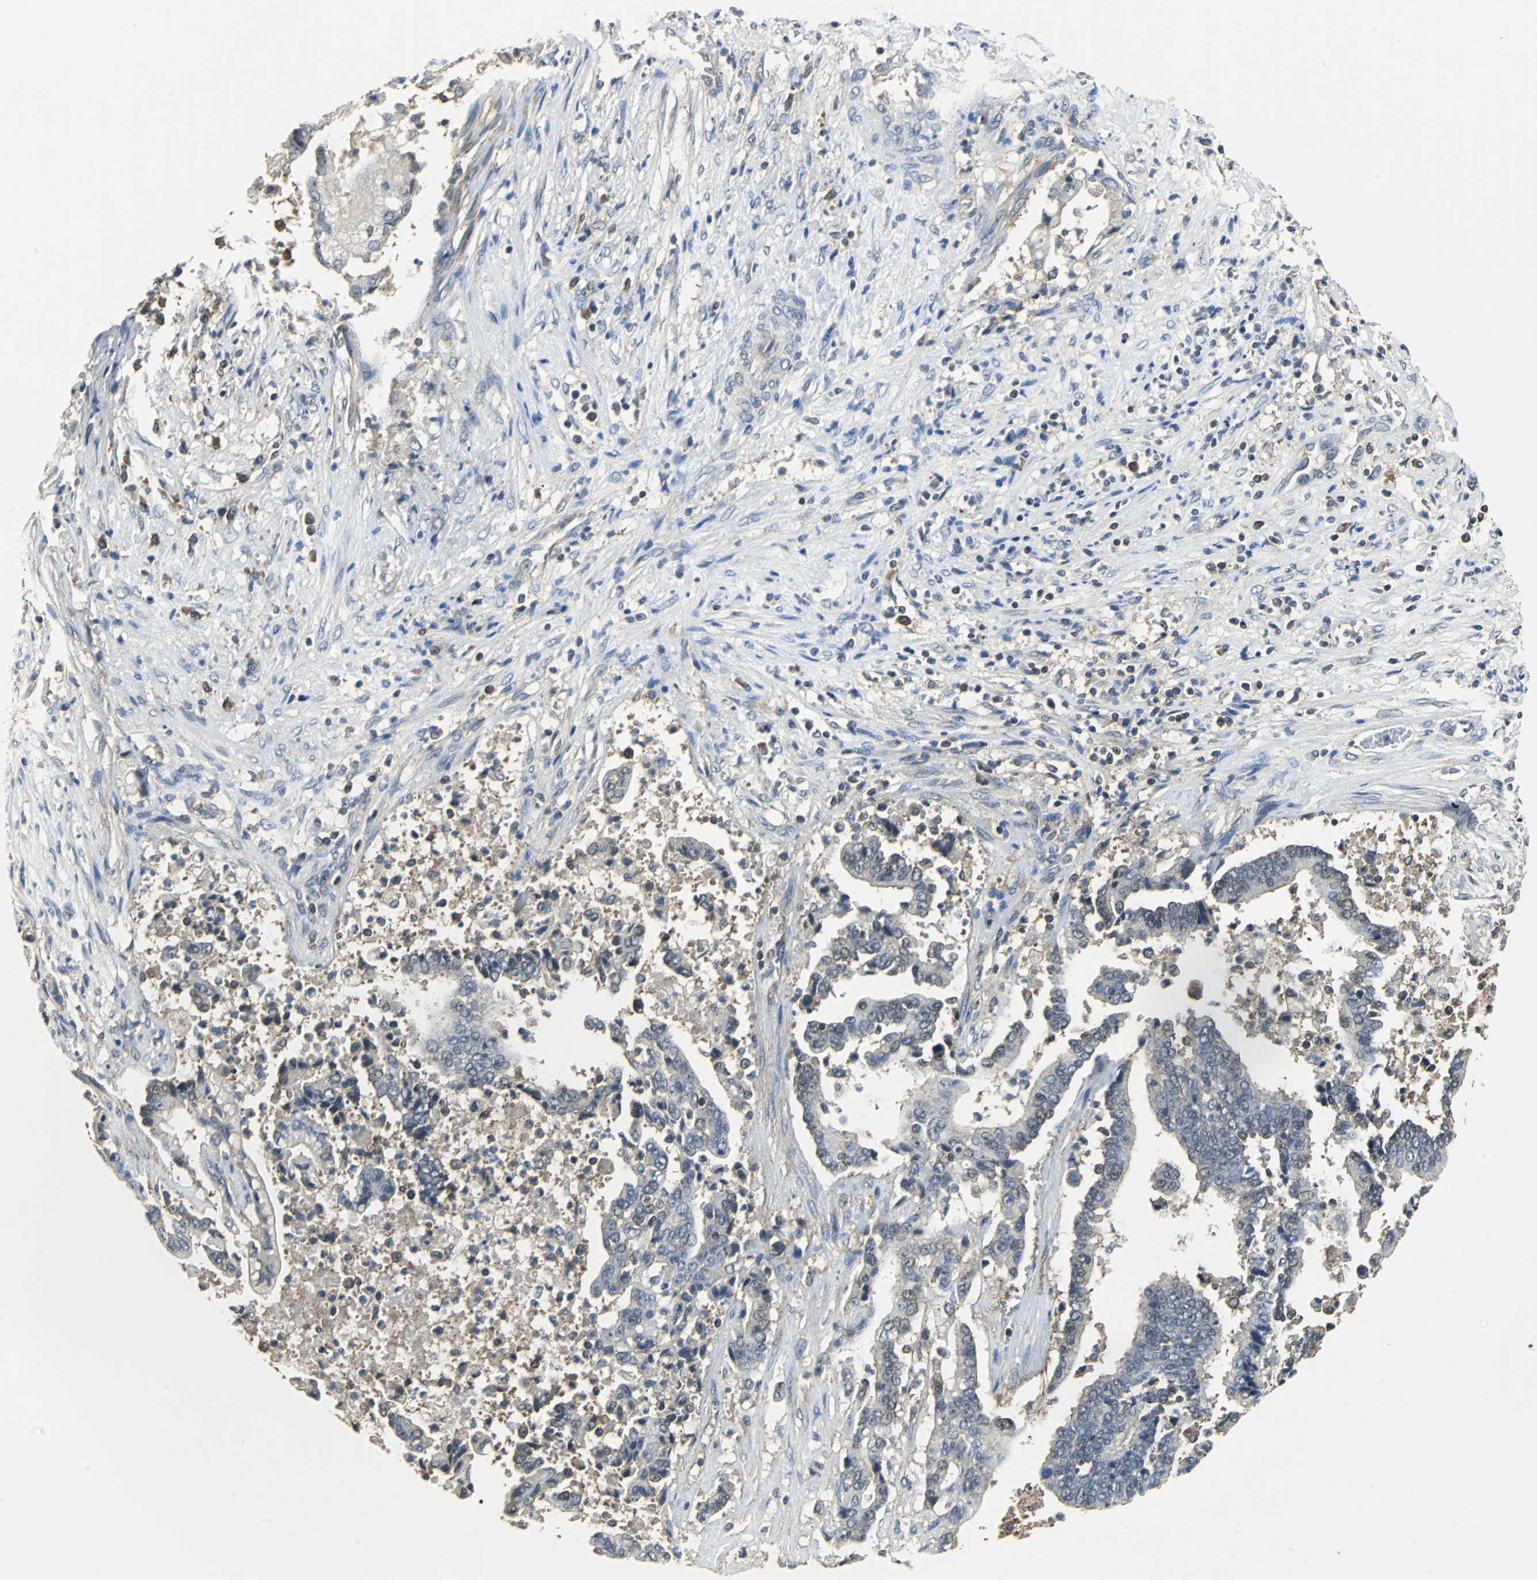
{"staining": {"intensity": "weak", "quantity": "25%-75%", "location": "cytoplasmic/membranous"}, "tissue": "liver cancer", "cell_type": "Tumor cells", "image_type": "cancer", "snomed": [{"axis": "morphology", "description": "Cholangiocarcinoma"}, {"axis": "topography", "description": "Liver"}], "caption": "Liver cancer (cholangiocarcinoma) was stained to show a protein in brown. There is low levels of weak cytoplasmic/membranous staining in approximately 25%-75% of tumor cells. (IHC, brightfield microscopy, high magnification).", "gene": "VBP1", "patient": {"sex": "male", "age": 57}}